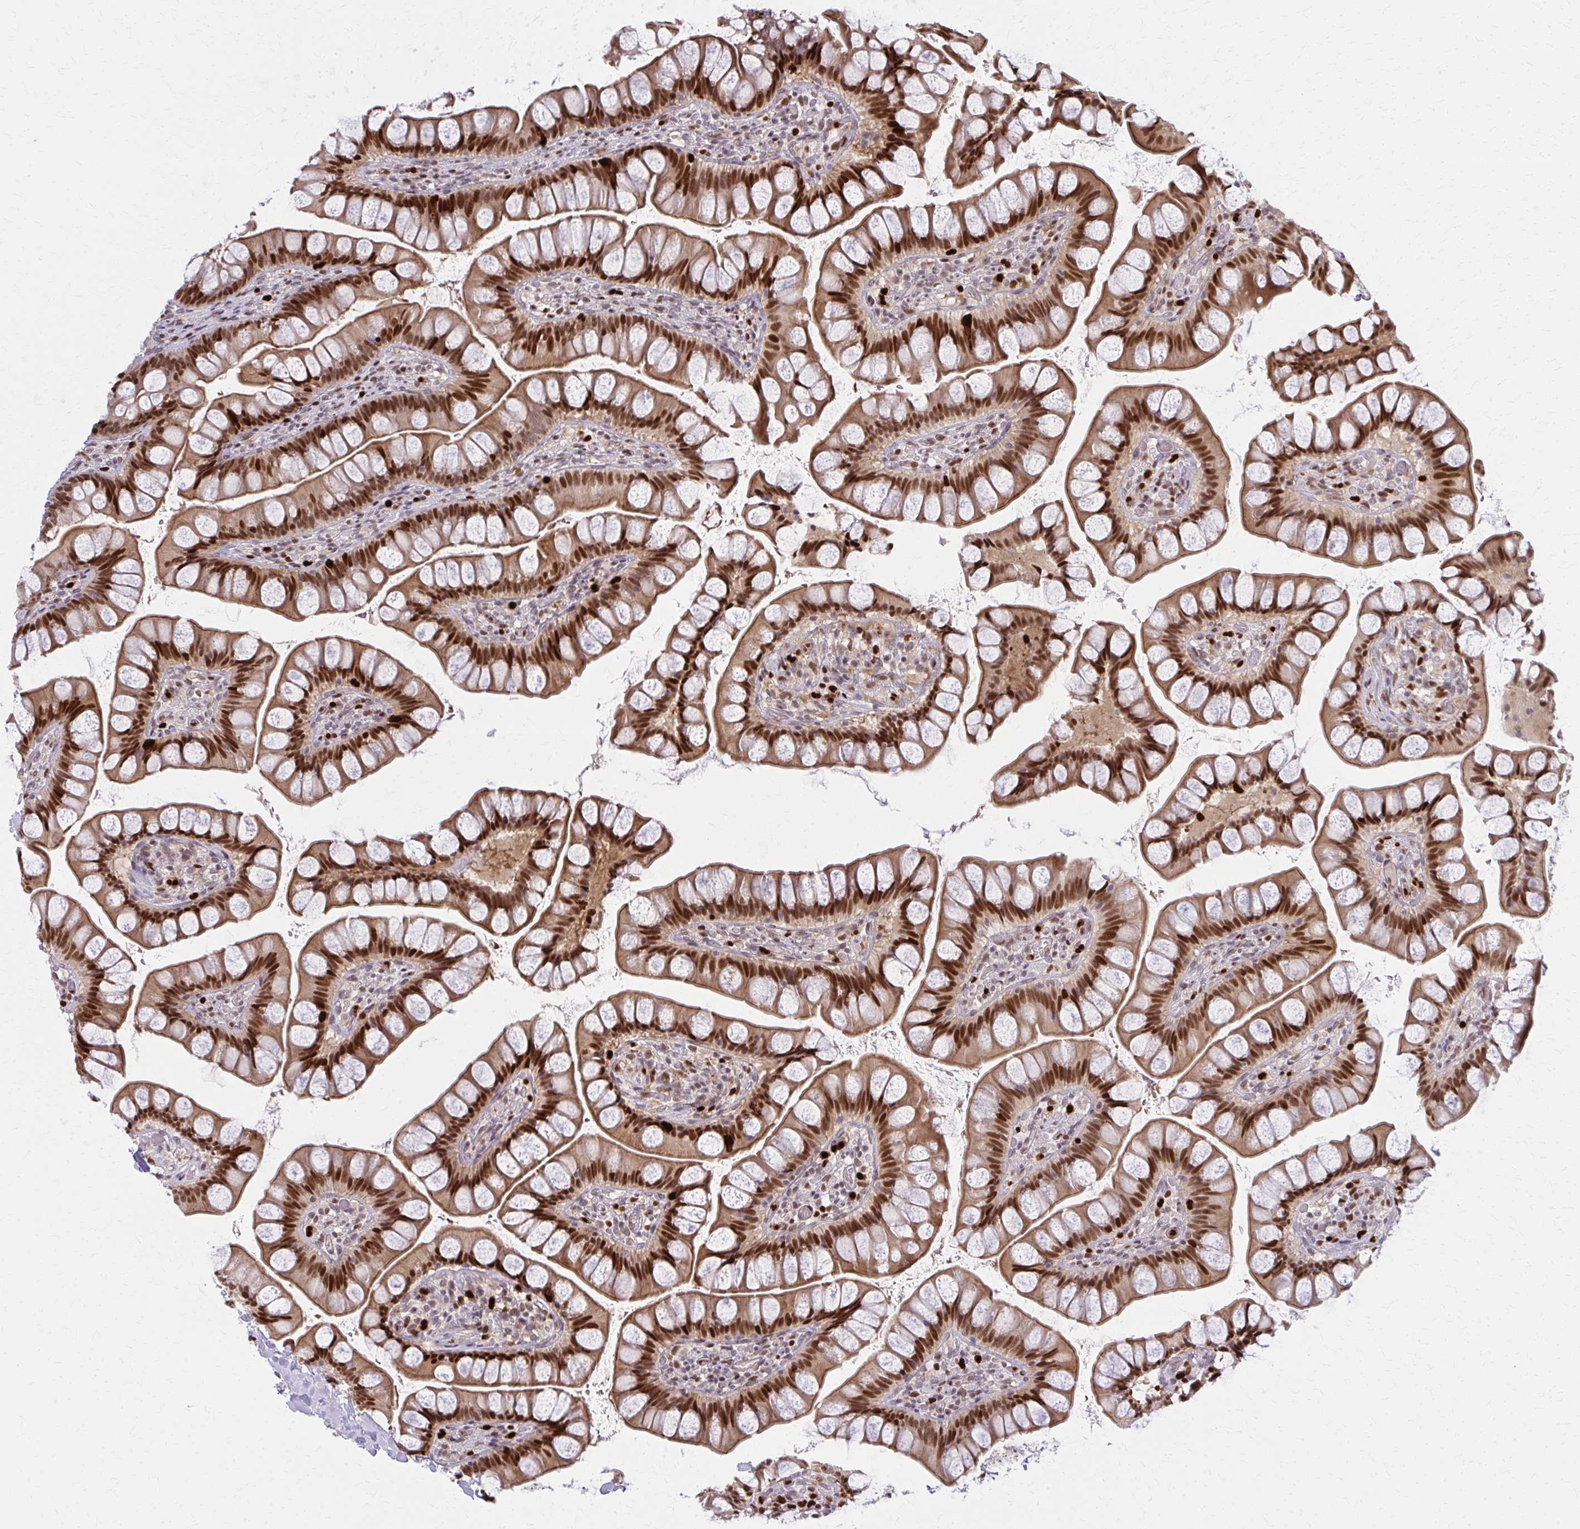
{"staining": {"intensity": "strong", "quantity": ">75%", "location": "cytoplasmic/membranous,nuclear"}, "tissue": "small intestine", "cell_type": "Glandular cells", "image_type": "normal", "snomed": [{"axis": "morphology", "description": "Normal tissue, NOS"}, {"axis": "topography", "description": "Small intestine"}], "caption": "Small intestine stained for a protein exhibits strong cytoplasmic/membranous,nuclear positivity in glandular cells. The protein of interest is shown in brown color, while the nuclei are stained blue.", "gene": "ZNF559", "patient": {"sex": "male", "age": 70}}